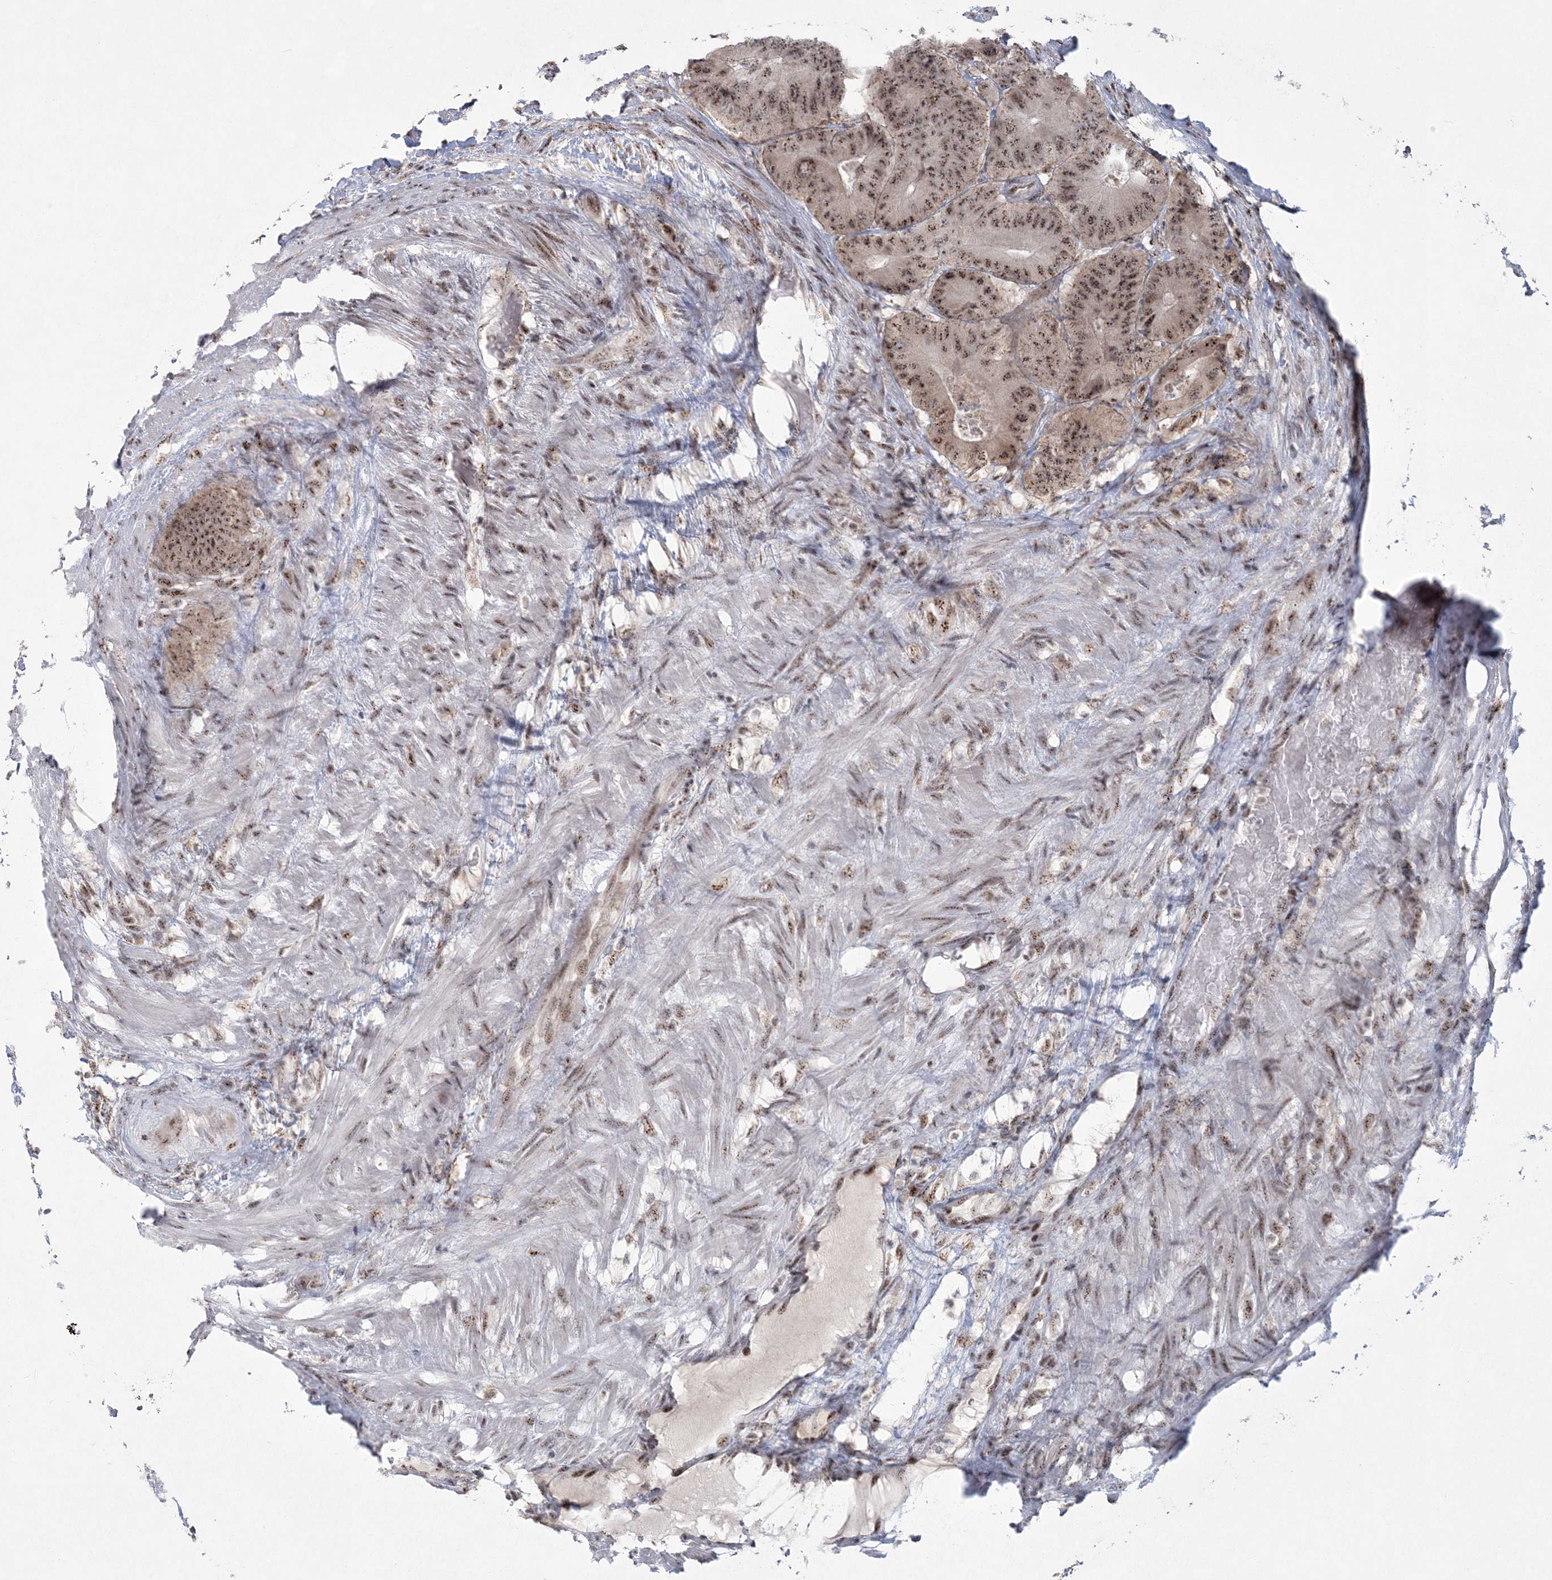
{"staining": {"intensity": "moderate", "quantity": ">75%", "location": "nuclear"}, "tissue": "colorectal cancer", "cell_type": "Tumor cells", "image_type": "cancer", "snomed": [{"axis": "morphology", "description": "Adenocarcinoma, NOS"}, {"axis": "topography", "description": "Colon"}], "caption": "This is a micrograph of immunohistochemistry staining of adenocarcinoma (colorectal), which shows moderate expression in the nuclear of tumor cells.", "gene": "KDM6B", "patient": {"sex": "male", "age": 83}}